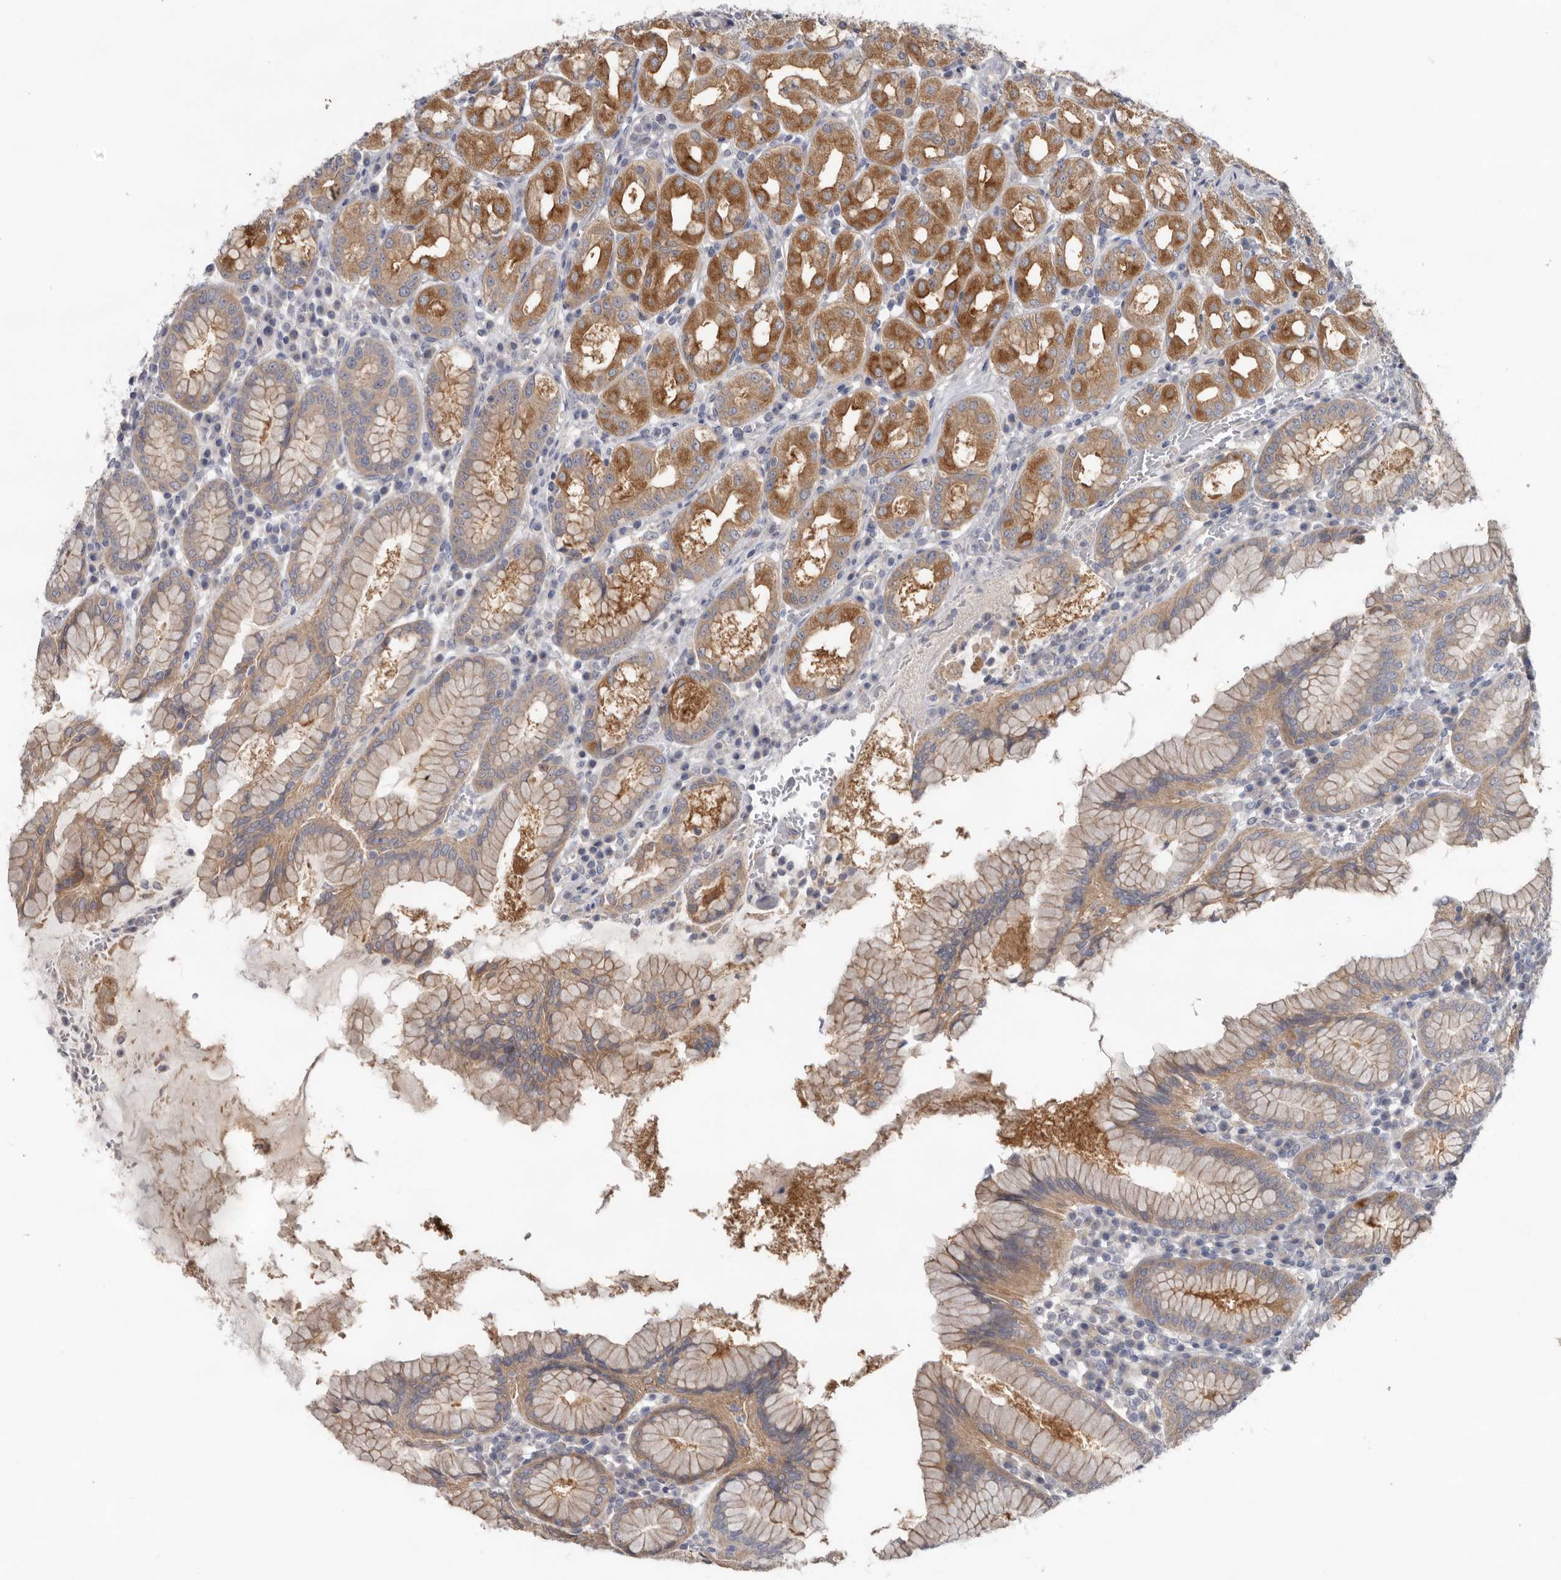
{"staining": {"intensity": "moderate", "quantity": "25%-75%", "location": "cytoplasmic/membranous"}, "tissue": "stomach", "cell_type": "Glandular cells", "image_type": "normal", "snomed": [{"axis": "morphology", "description": "Normal tissue, NOS"}, {"axis": "topography", "description": "Stomach"}, {"axis": "topography", "description": "Stomach, lower"}], "caption": "Brown immunohistochemical staining in unremarkable stomach exhibits moderate cytoplasmic/membranous positivity in approximately 25%-75% of glandular cells.", "gene": "HINT3", "patient": {"sex": "female", "age": 56}}